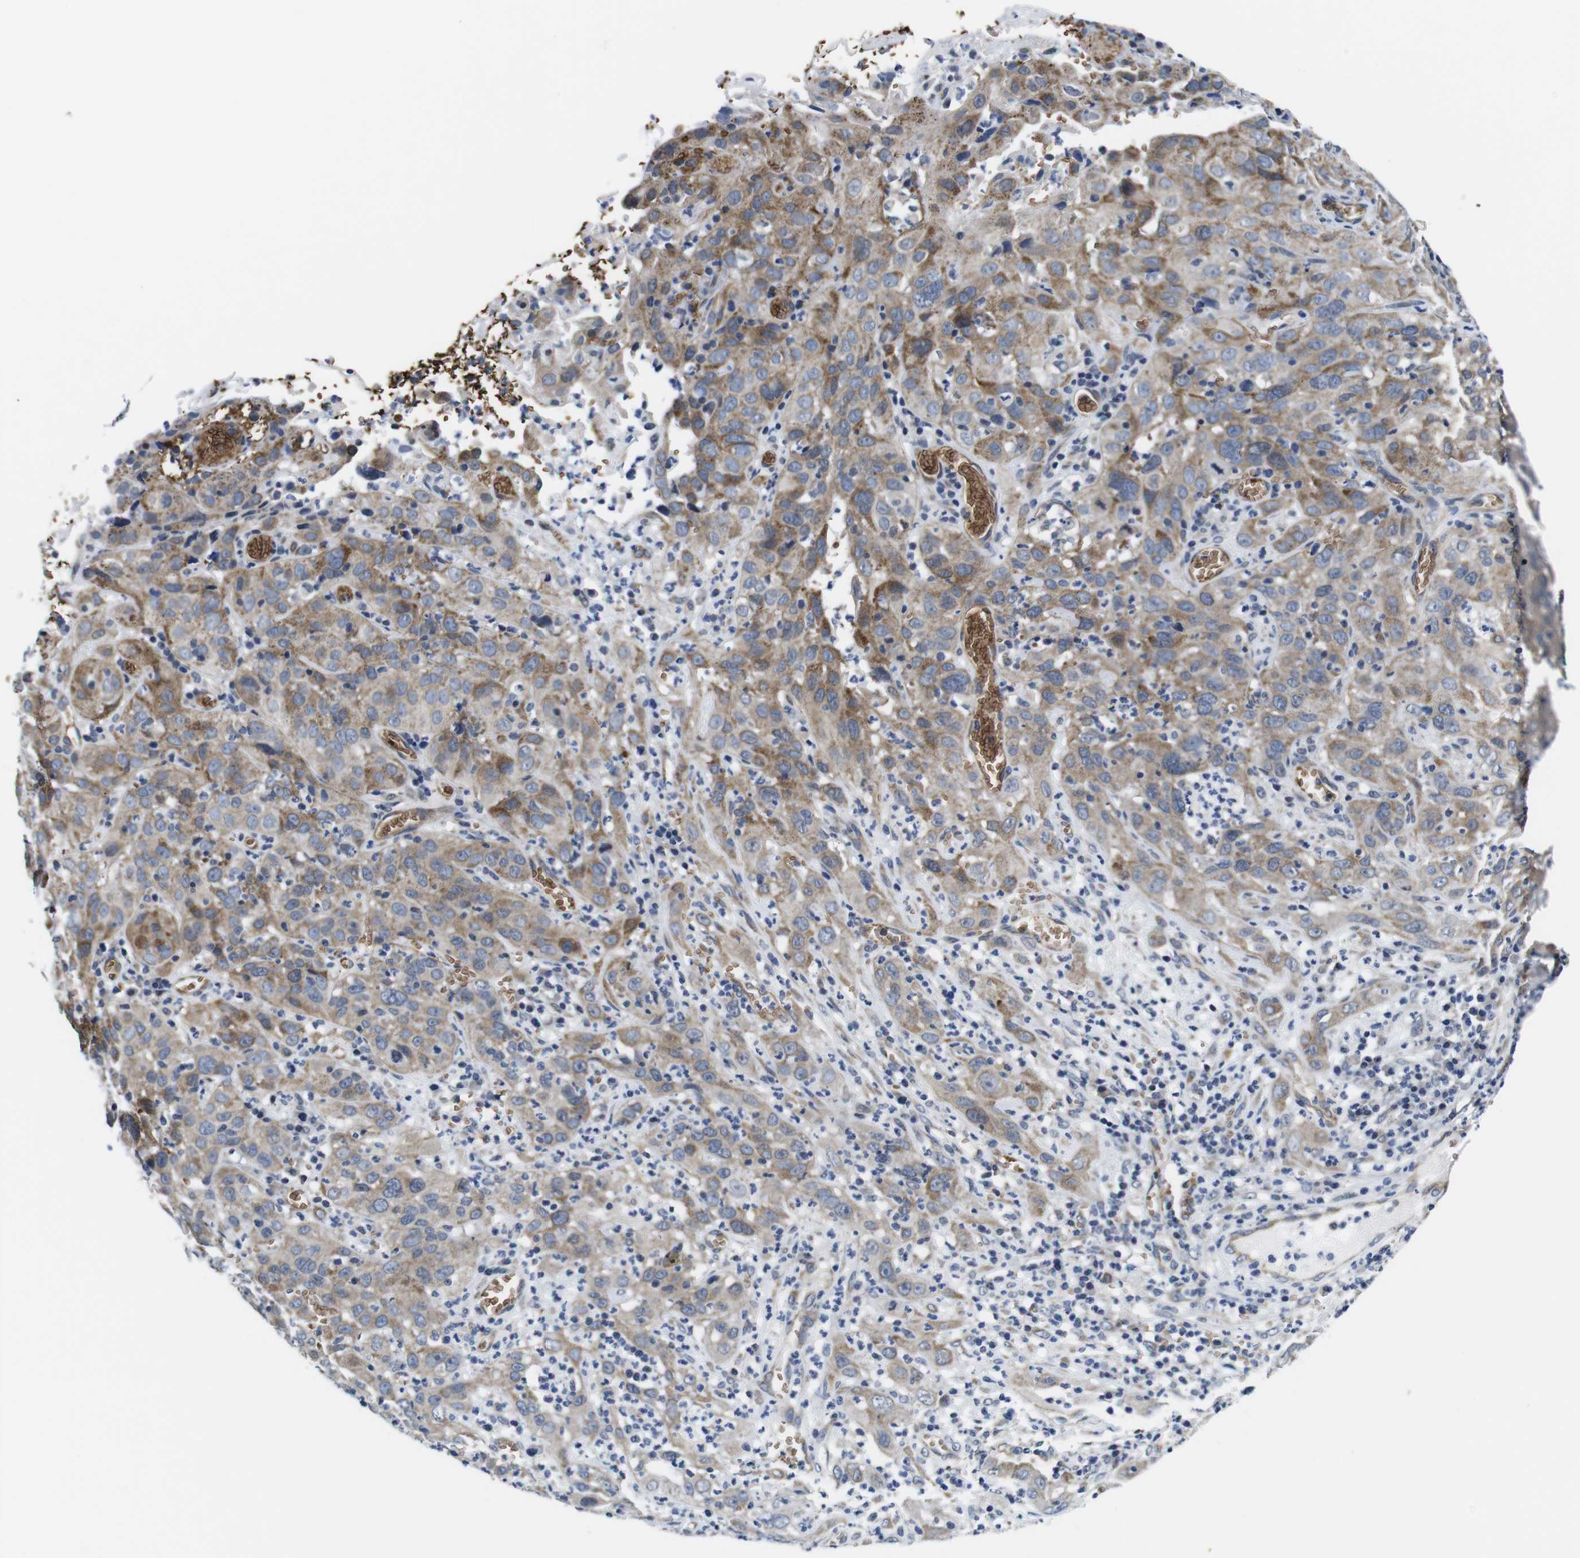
{"staining": {"intensity": "moderate", "quantity": "25%-75%", "location": "cytoplasmic/membranous"}, "tissue": "cervical cancer", "cell_type": "Tumor cells", "image_type": "cancer", "snomed": [{"axis": "morphology", "description": "Squamous cell carcinoma, NOS"}, {"axis": "topography", "description": "Cervix"}], "caption": "This is an image of immunohistochemistry staining of cervical squamous cell carcinoma, which shows moderate positivity in the cytoplasmic/membranous of tumor cells.", "gene": "SOCS3", "patient": {"sex": "female", "age": 32}}